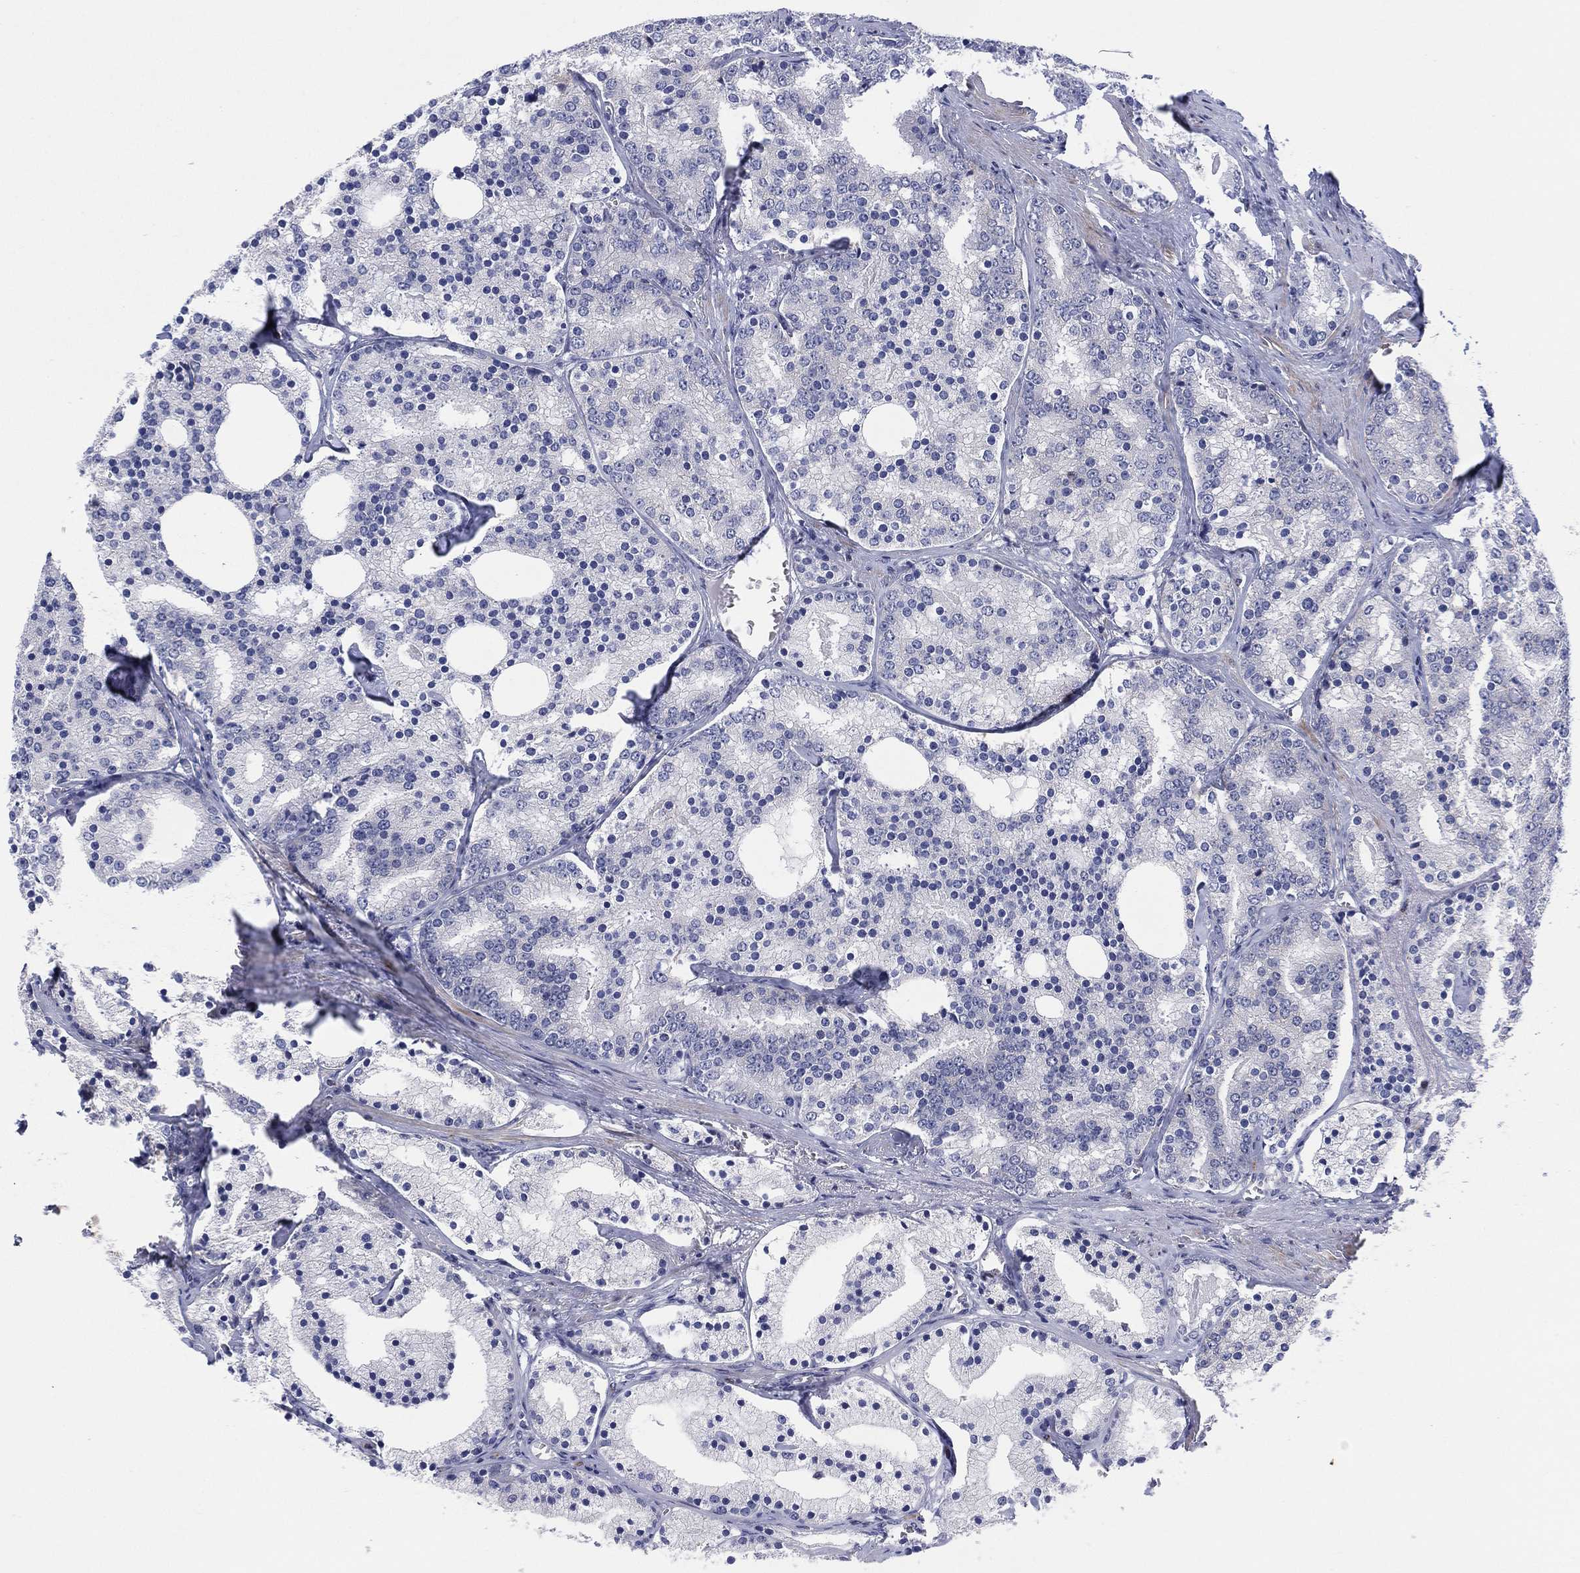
{"staining": {"intensity": "negative", "quantity": "none", "location": "none"}, "tissue": "prostate cancer", "cell_type": "Tumor cells", "image_type": "cancer", "snomed": [{"axis": "morphology", "description": "Adenocarcinoma, NOS"}, {"axis": "topography", "description": "Prostate"}], "caption": "The photomicrograph displays no staining of tumor cells in prostate cancer (adenocarcinoma).", "gene": "SLC4A4", "patient": {"sex": "male", "age": 69}}